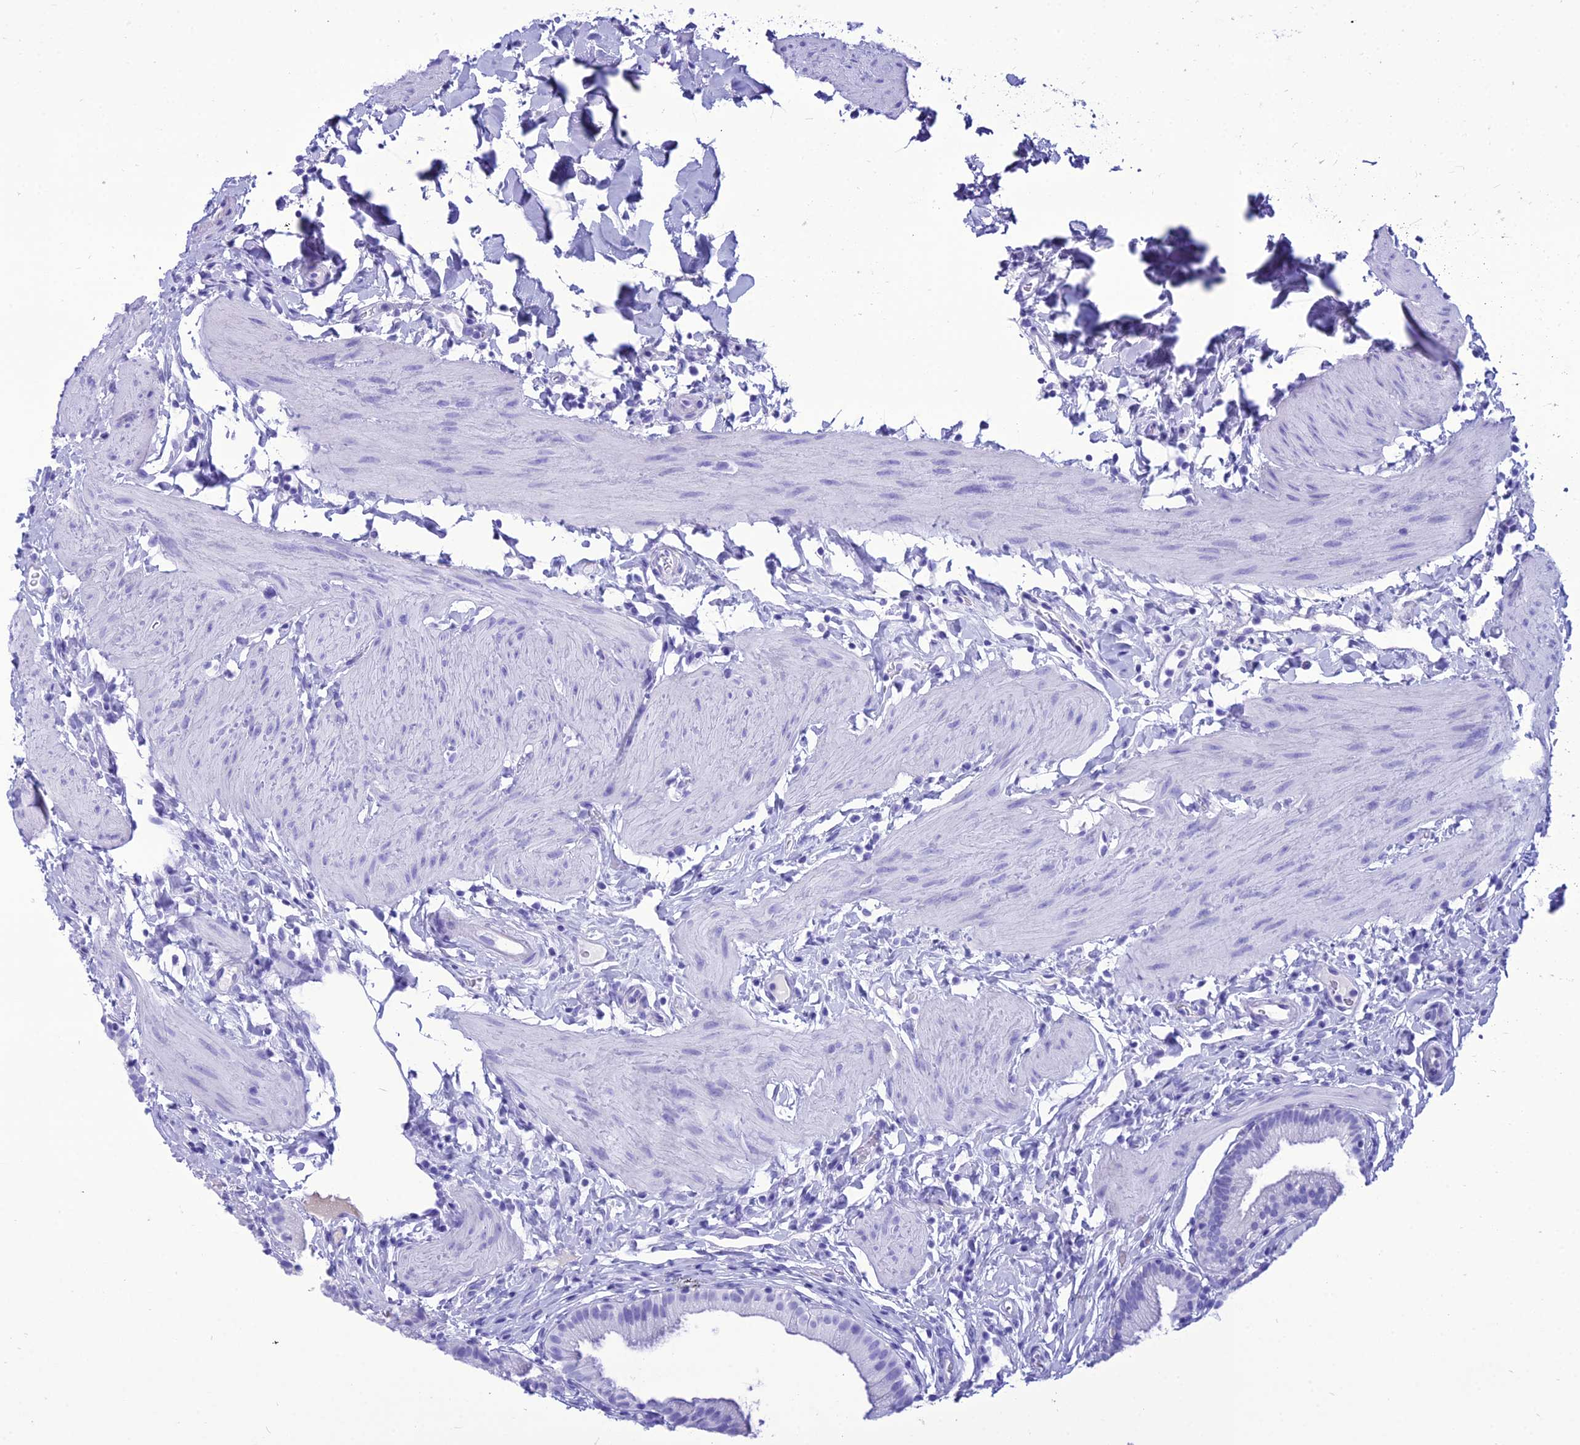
{"staining": {"intensity": "negative", "quantity": "none", "location": "none"}, "tissue": "gallbladder", "cell_type": "Glandular cells", "image_type": "normal", "snomed": [{"axis": "morphology", "description": "Normal tissue, NOS"}, {"axis": "topography", "description": "Gallbladder"}], "caption": "Histopathology image shows no protein staining in glandular cells of normal gallbladder.", "gene": "PNMA5", "patient": {"sex": "female", "age": 46}}